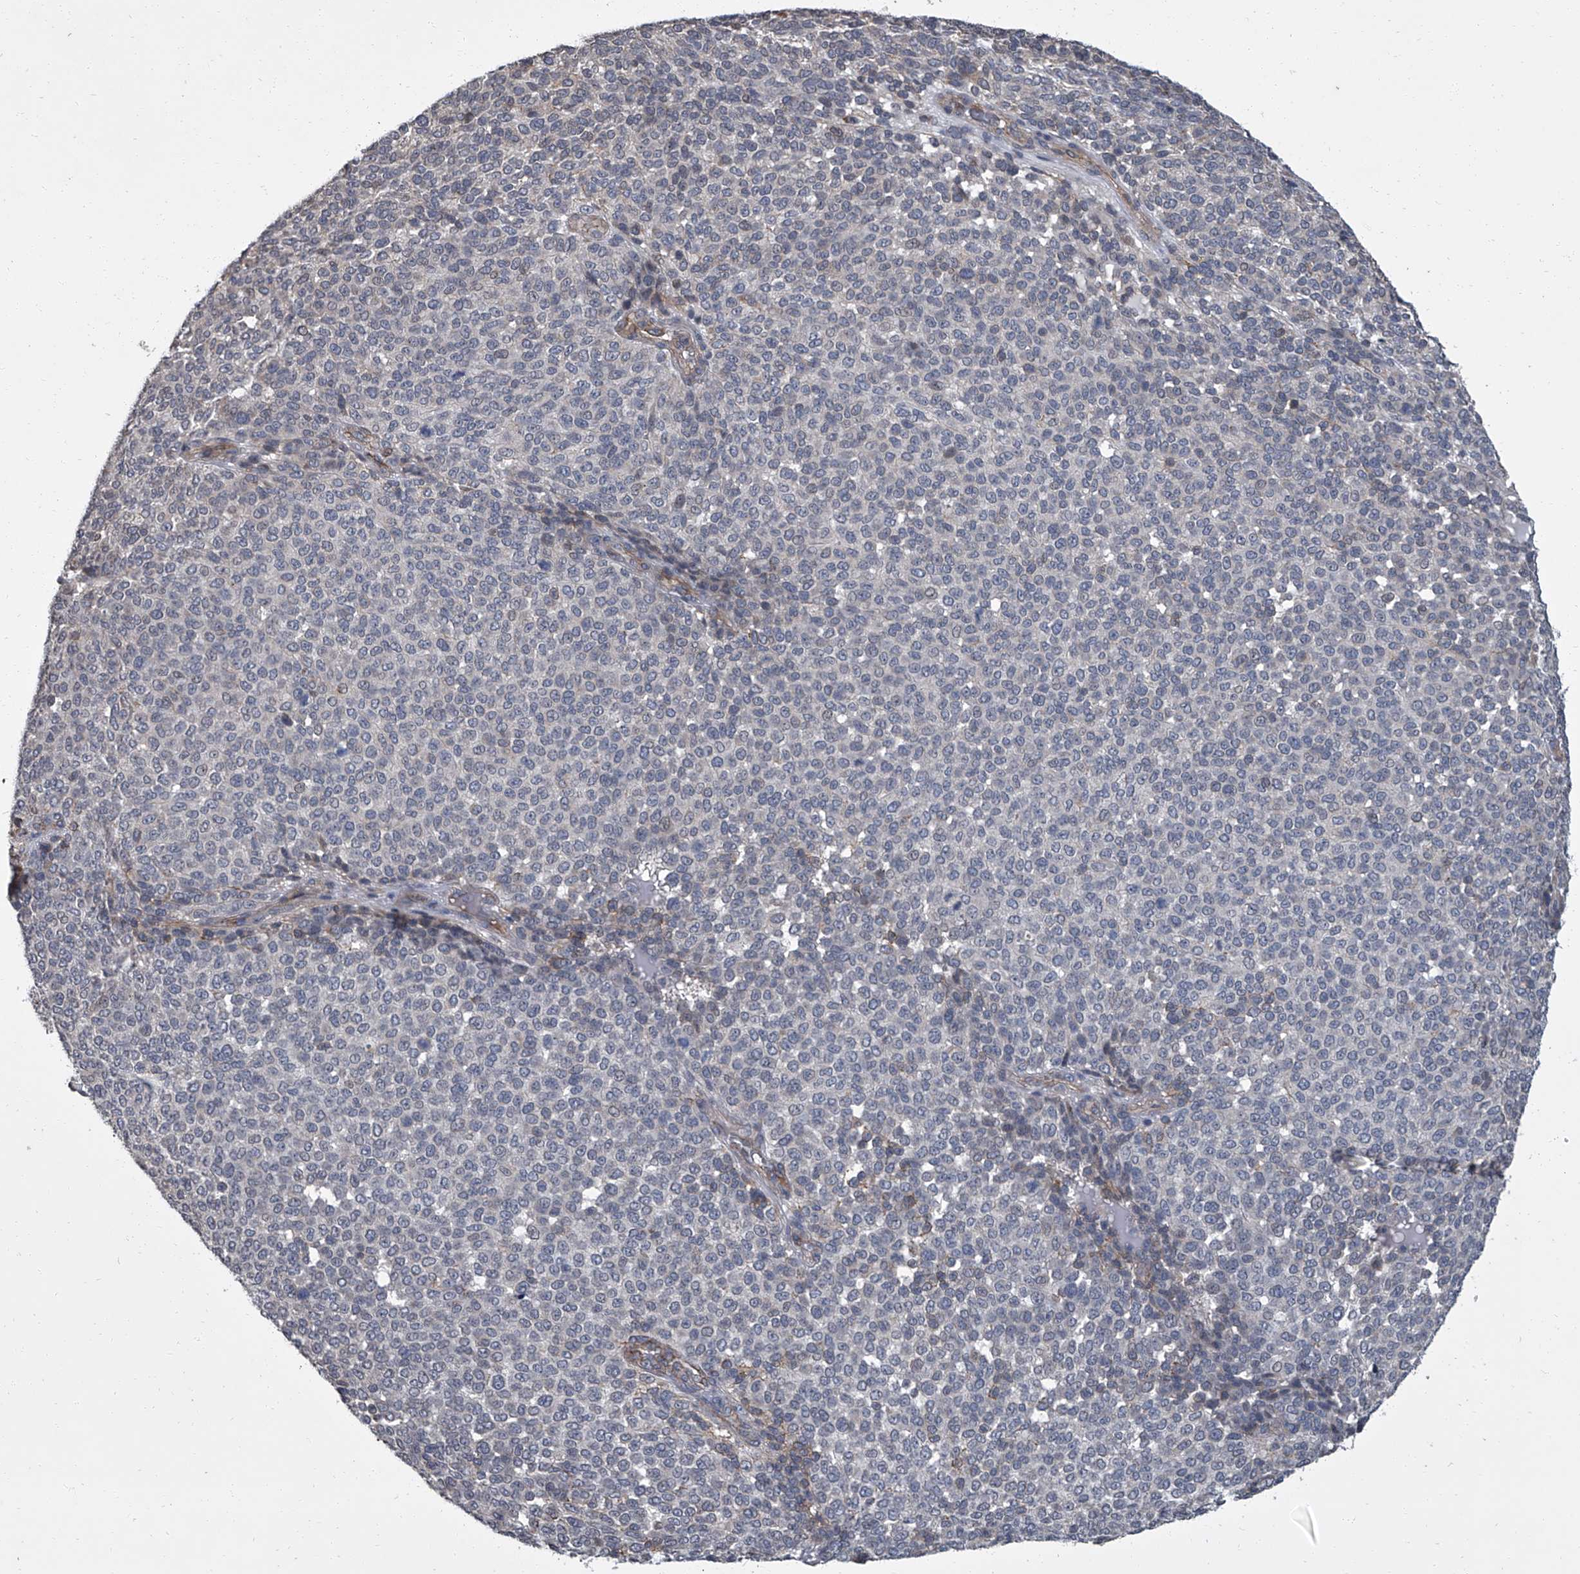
{"staining": {"intensity": "negative", "quantity": "none", "location": "none"}, "tissue": "melanoma", "cell_type": "Tumor cells", "image_type": "cancer", "snomed": [{"axis": "morphology", "description": "Malignant melanoma, NOS"}, {"axis": "topography", "description": "Skin"}], "caption": "IHC of melanoma exhibits no staining in tumor cells.", "gene": "SIRT4", "patient": {"sex": "male", "age": 49}}